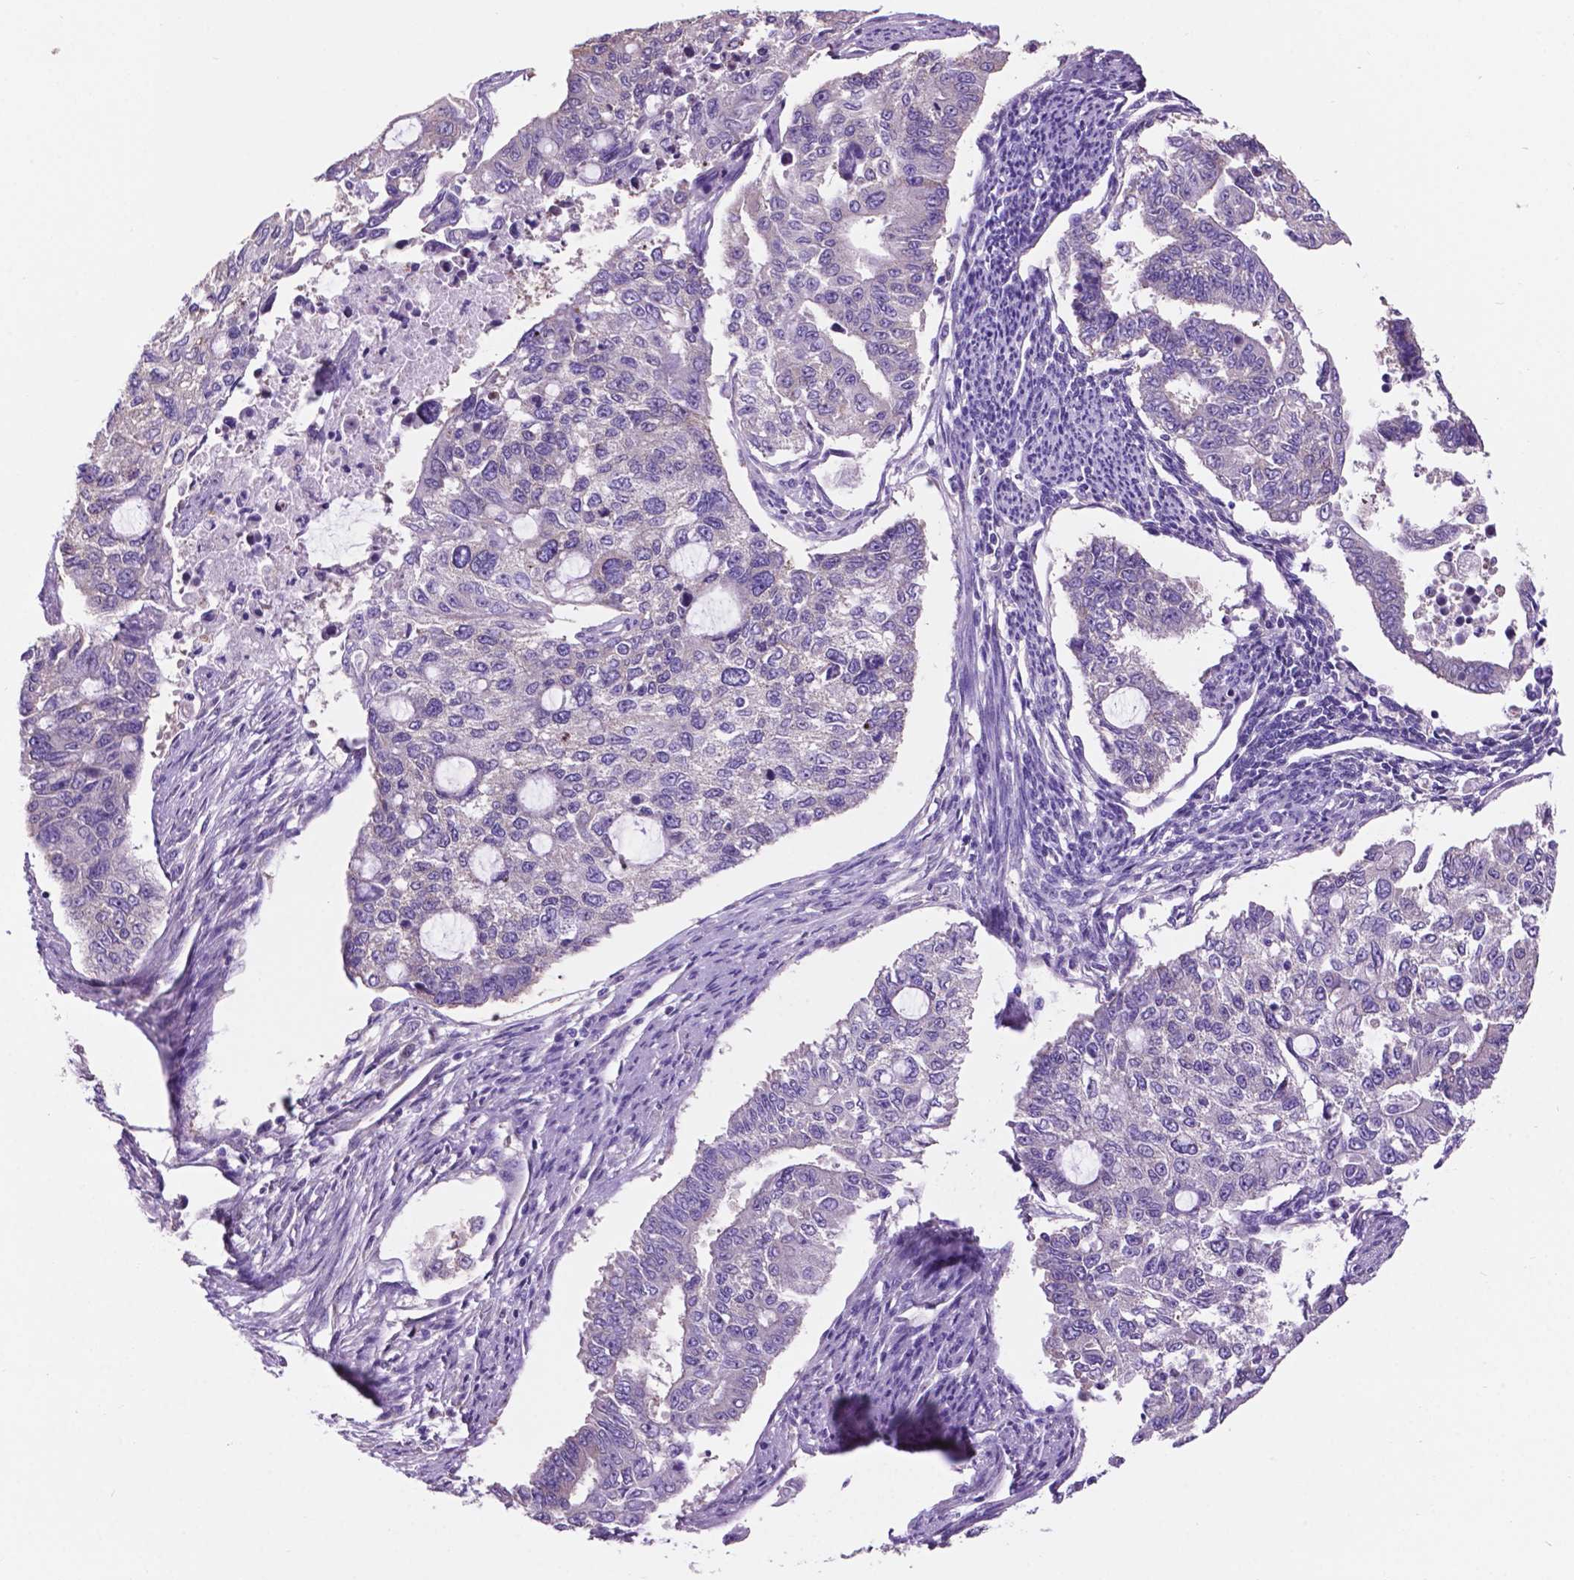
{"staining": {"intensity": "negative", "quantity": "none", "location": "none"}, "tissue": "endometrial cancer", "cell_type": "Tumor cells", "image_type": "cancer", "snomed": [{"axis": "morphology", "description": "Adenocarcinoma, NOS"}, {"axis": "topography", "description": "Uterus"}], "caption": "Immunohistochemistry (IHC) of human adenocarcinoma (endometrial) displays no expression in tumor cells. The staining was performed using DAB (3,3'-diaminobenzidine) to visualize the protein expression in brown, while the nuclei were stained in blue with hematoxylin (Magnification: 20x).", "gene": "SPDYA", "patient": {"sex": "female", "age": 59}}